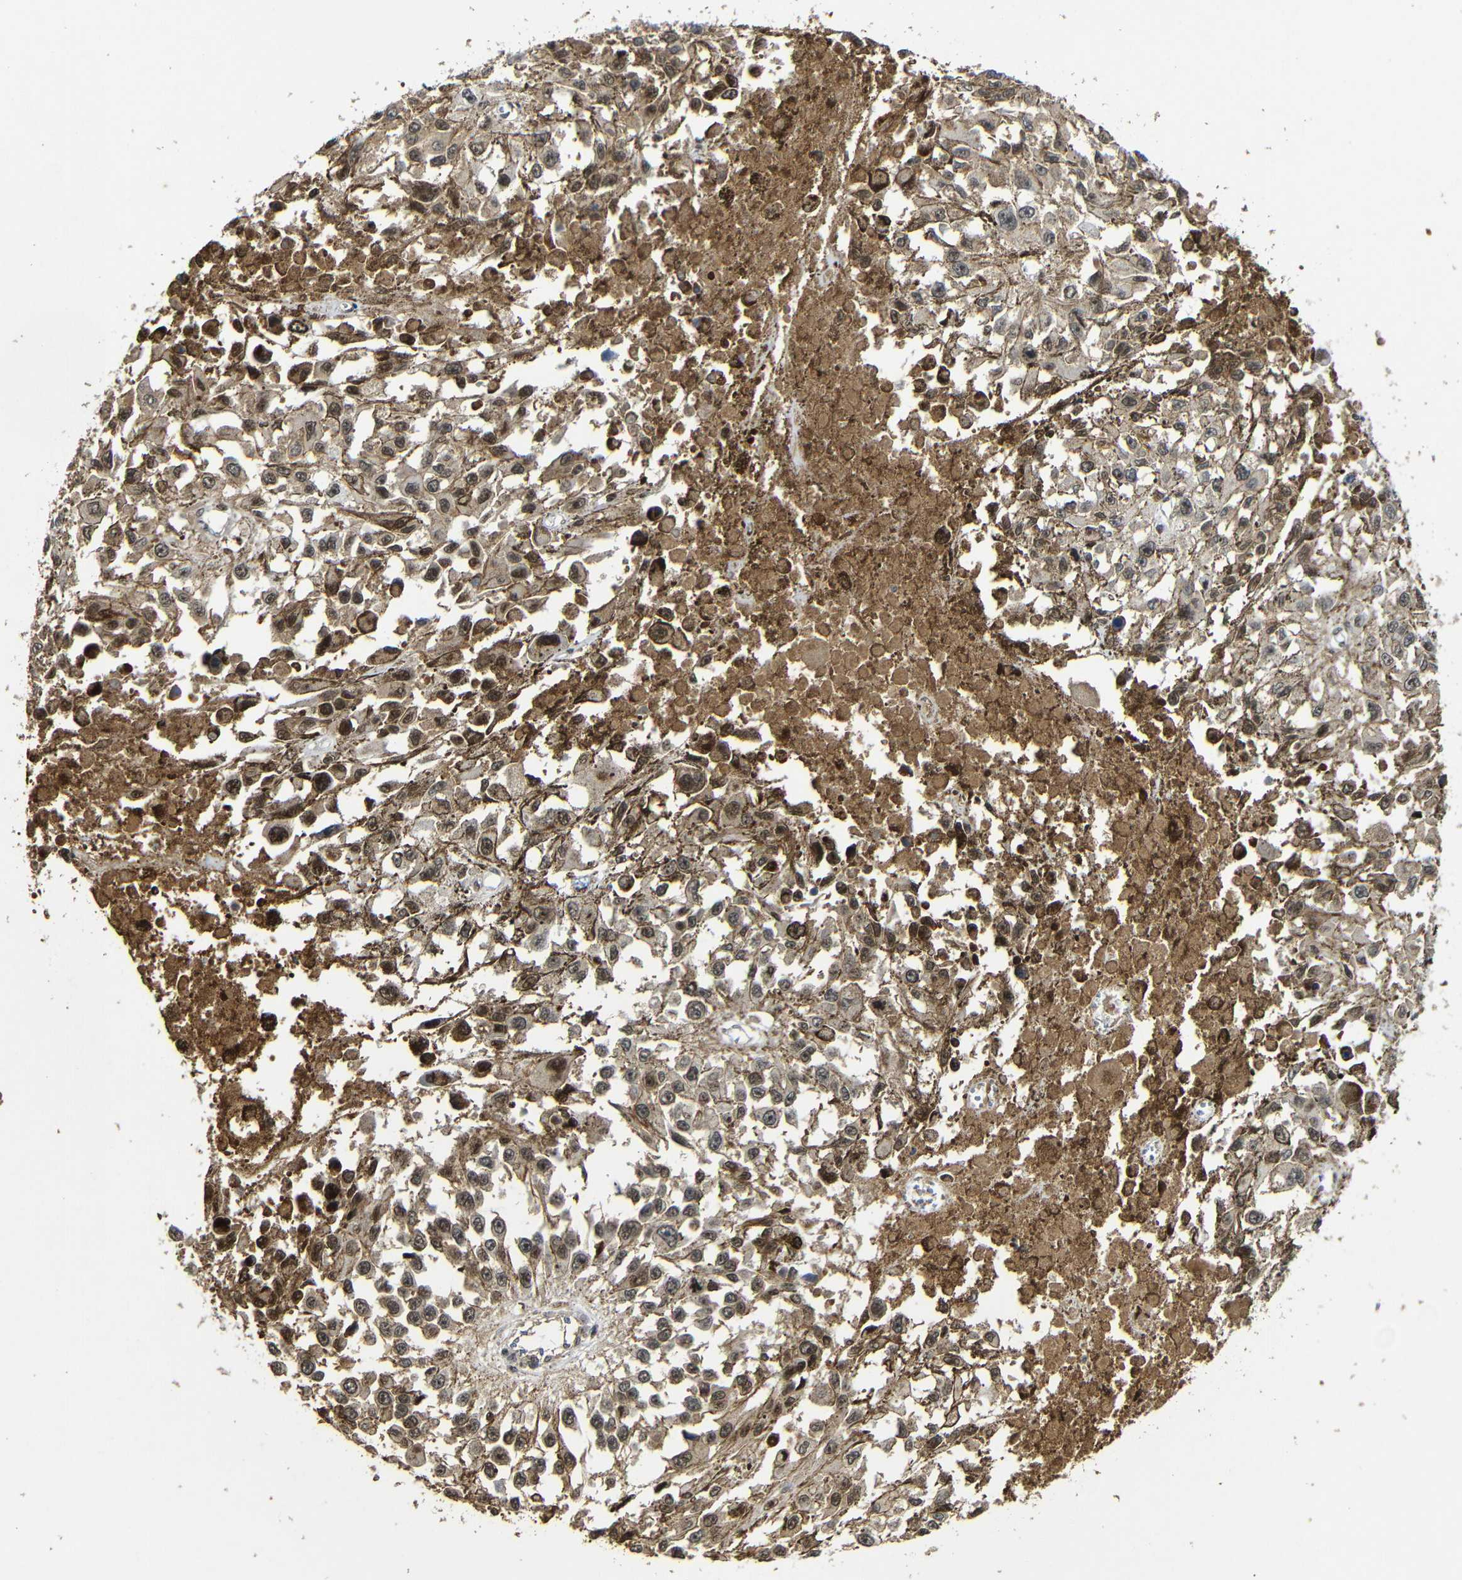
{"staining": {"intensity": "weak", "quantity": "25%-75%", "location": "nuclear"}, "tissue": "melanoma", "cell_type": "Tumor cells", "image_type": "cancer", "snomed": [{"axis": "morphology", "description": "Malignant melanoma, Metastatic site"}, {"axis": "topography", "description": "Lymph node"}], "caption": "Immunohistochemistry (IHC) histopathology image of neoplastic tissue: human melanoma stained using IHC exhibits low levels of weak protein expression localized specifically in the nuclear of tumor cells, appearing as a nuclear brown color.", "gene": "MYC", "patient": {"sex": "male", "age": 59}}